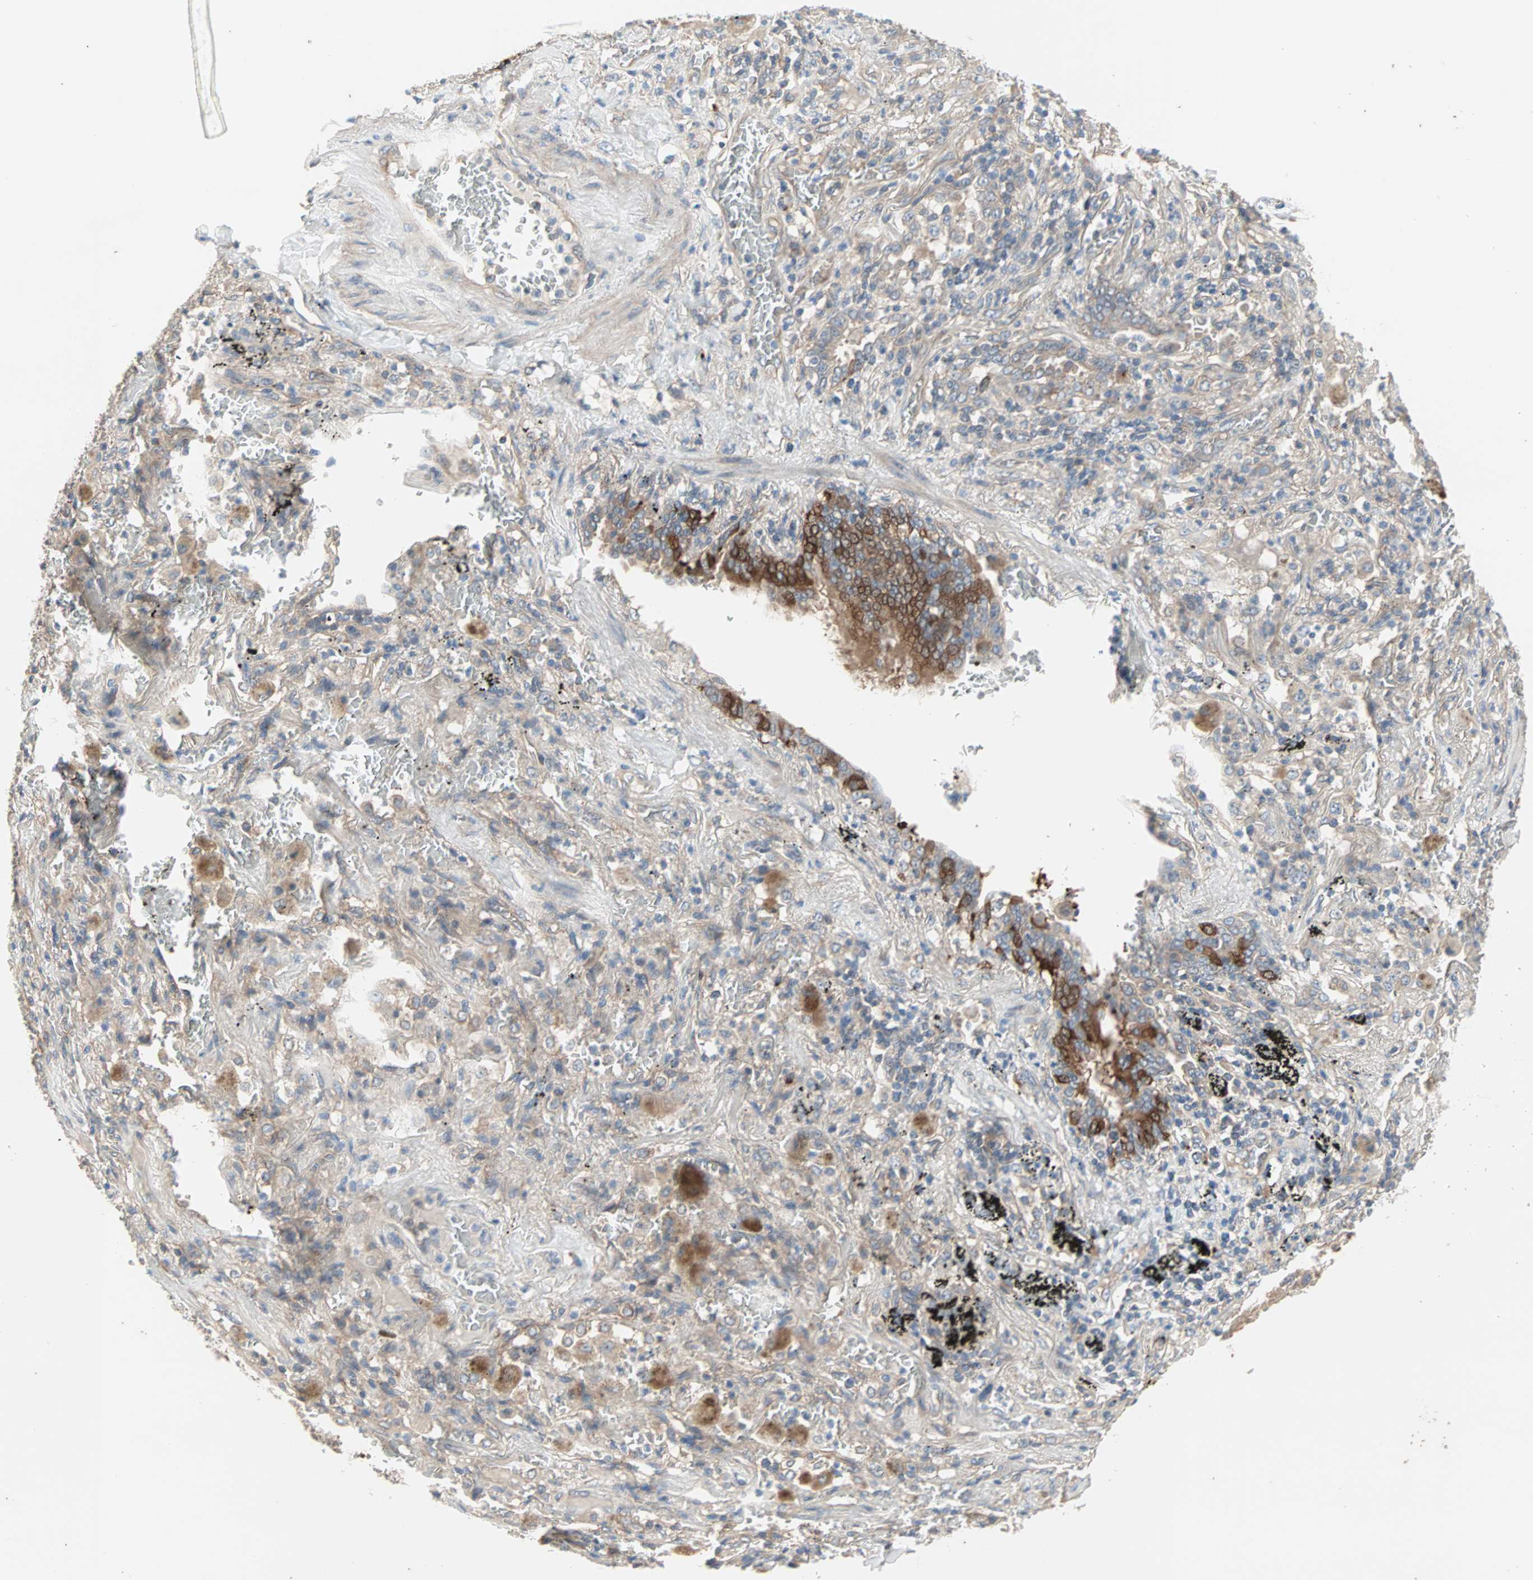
{"staining": {"intensity": "moderate", "quantity": "<25%", "location": "cytoplasmic/membranous"}, "tissue": "lung cancer", "cell_type": "Tumor cells", "image_type": "cancer", "snomed": [{"axis": "morphology", "description": "Squamous cell carcinoma, NOS"}, {"axis": "topography", "description": "Lung"}], "caption": "An IHC histopathology image of tumor tissue is shown. Protein staining in brown shows moderate cytoplasmic/membranous positivity in lung cancer (squamous cell carcinoma) within tumor cells. Using DAB (3,3'-diaminobenzidine) (brown) and hematoxylin (blue) stains, captured at high magnification using brightfield microscopy.", "gene": "PDE8A", "patient": {"sex": "male", "age": 57}}